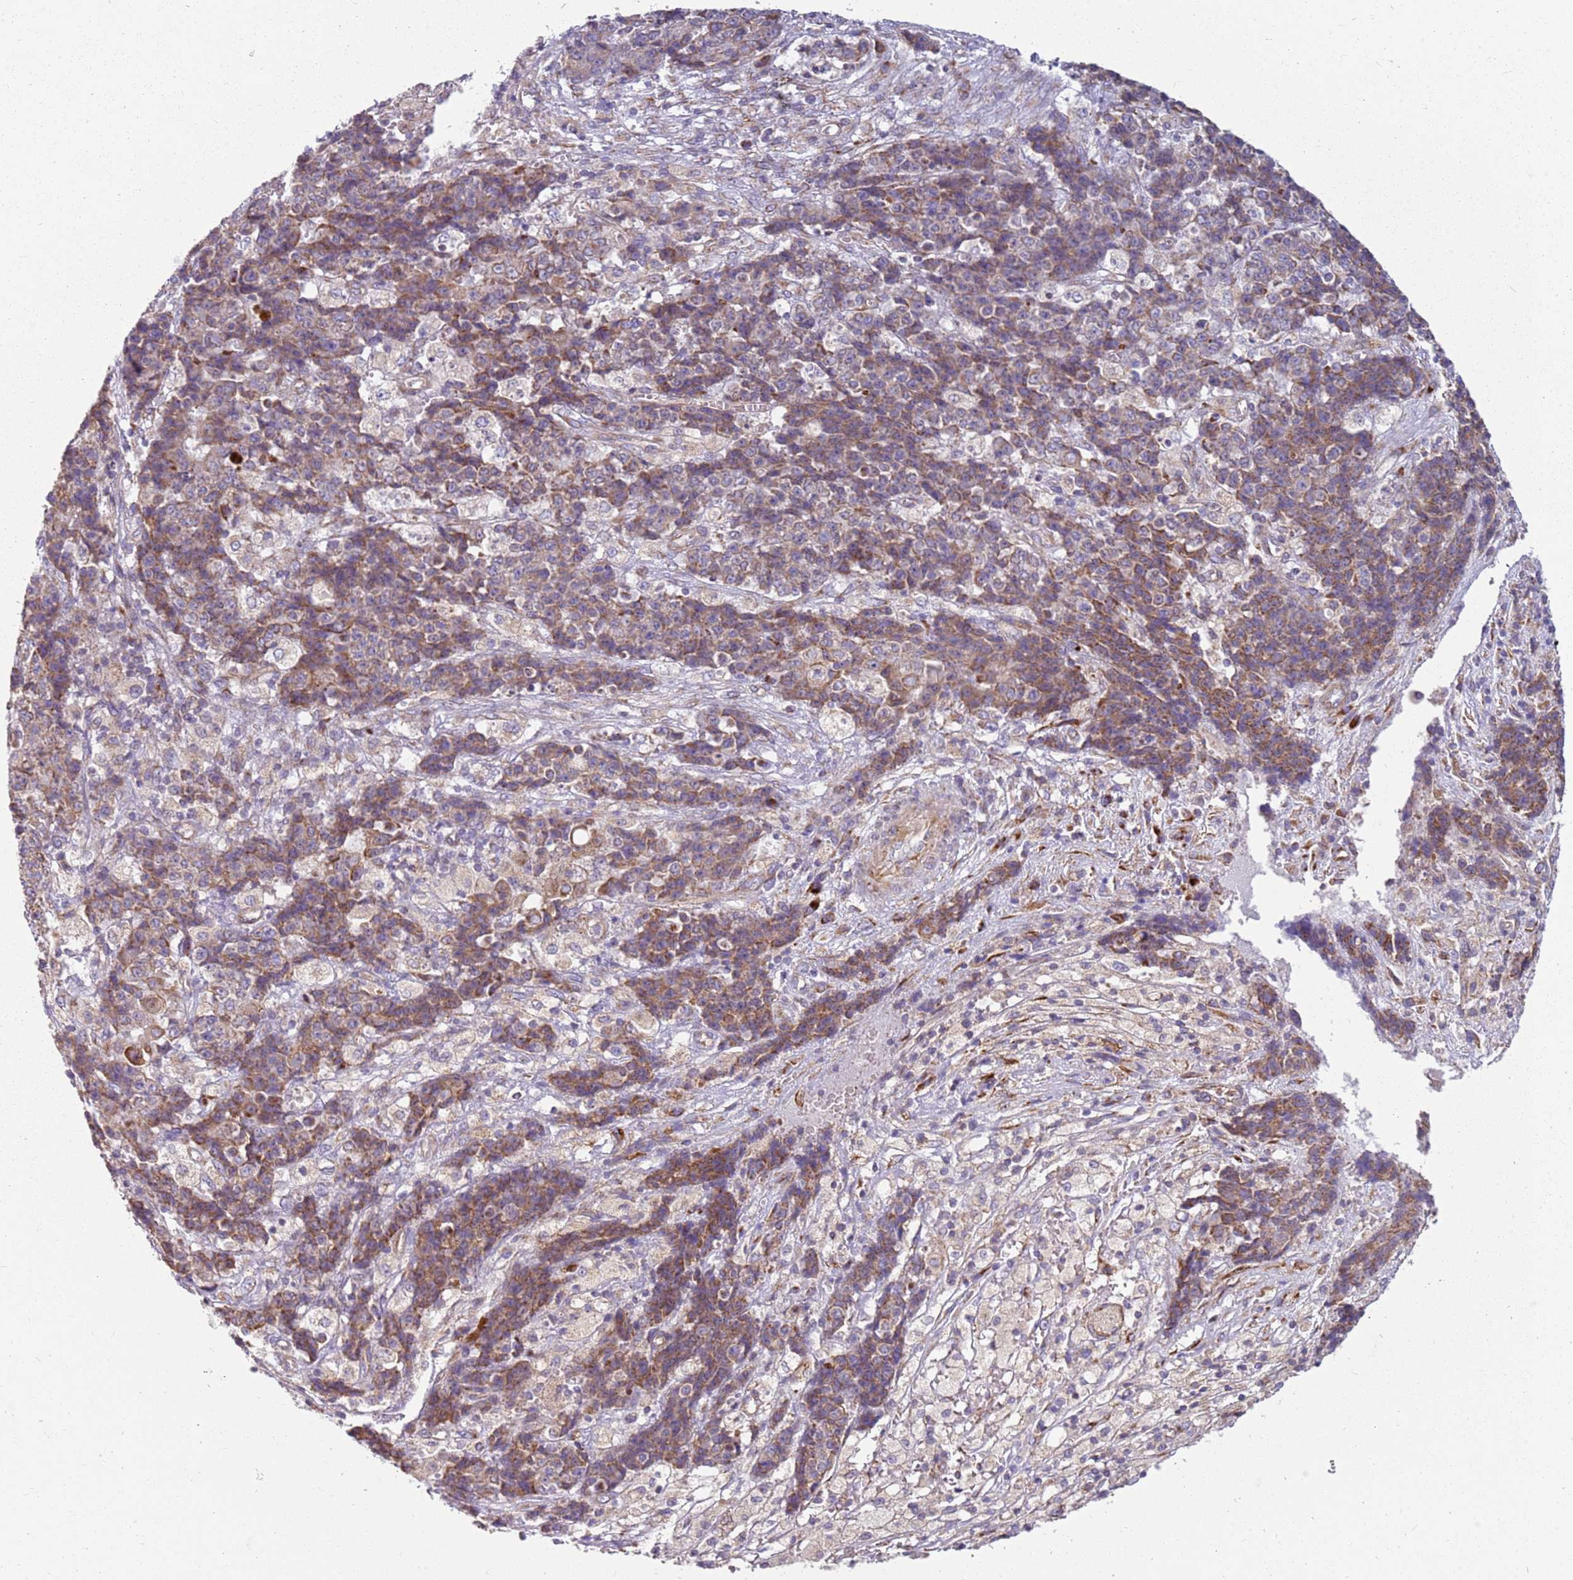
{"staining": {"intensity": "moderate", "quantity": "25%-75%", "location": "cytoplasmic/membranous"}, "tissue": "ovarian cancer", "cell_type": "Tumor cells", "image_type": "cancer", "snomed": [{"axis": "morphology", "description": "Carcinoma, endometroid"}, {"axis": "topography", "description": "Ovary"}], "caption": "This is a micrograph of immunohistochemistry (IHC) staining of ovarian cancer (endometroid carcinoma), which shows moderate positivity in the cytoplasmic/membranous of tumor cells.", "gene": "TMEM200C", "patient": {"sex": "female", "age": 42}}